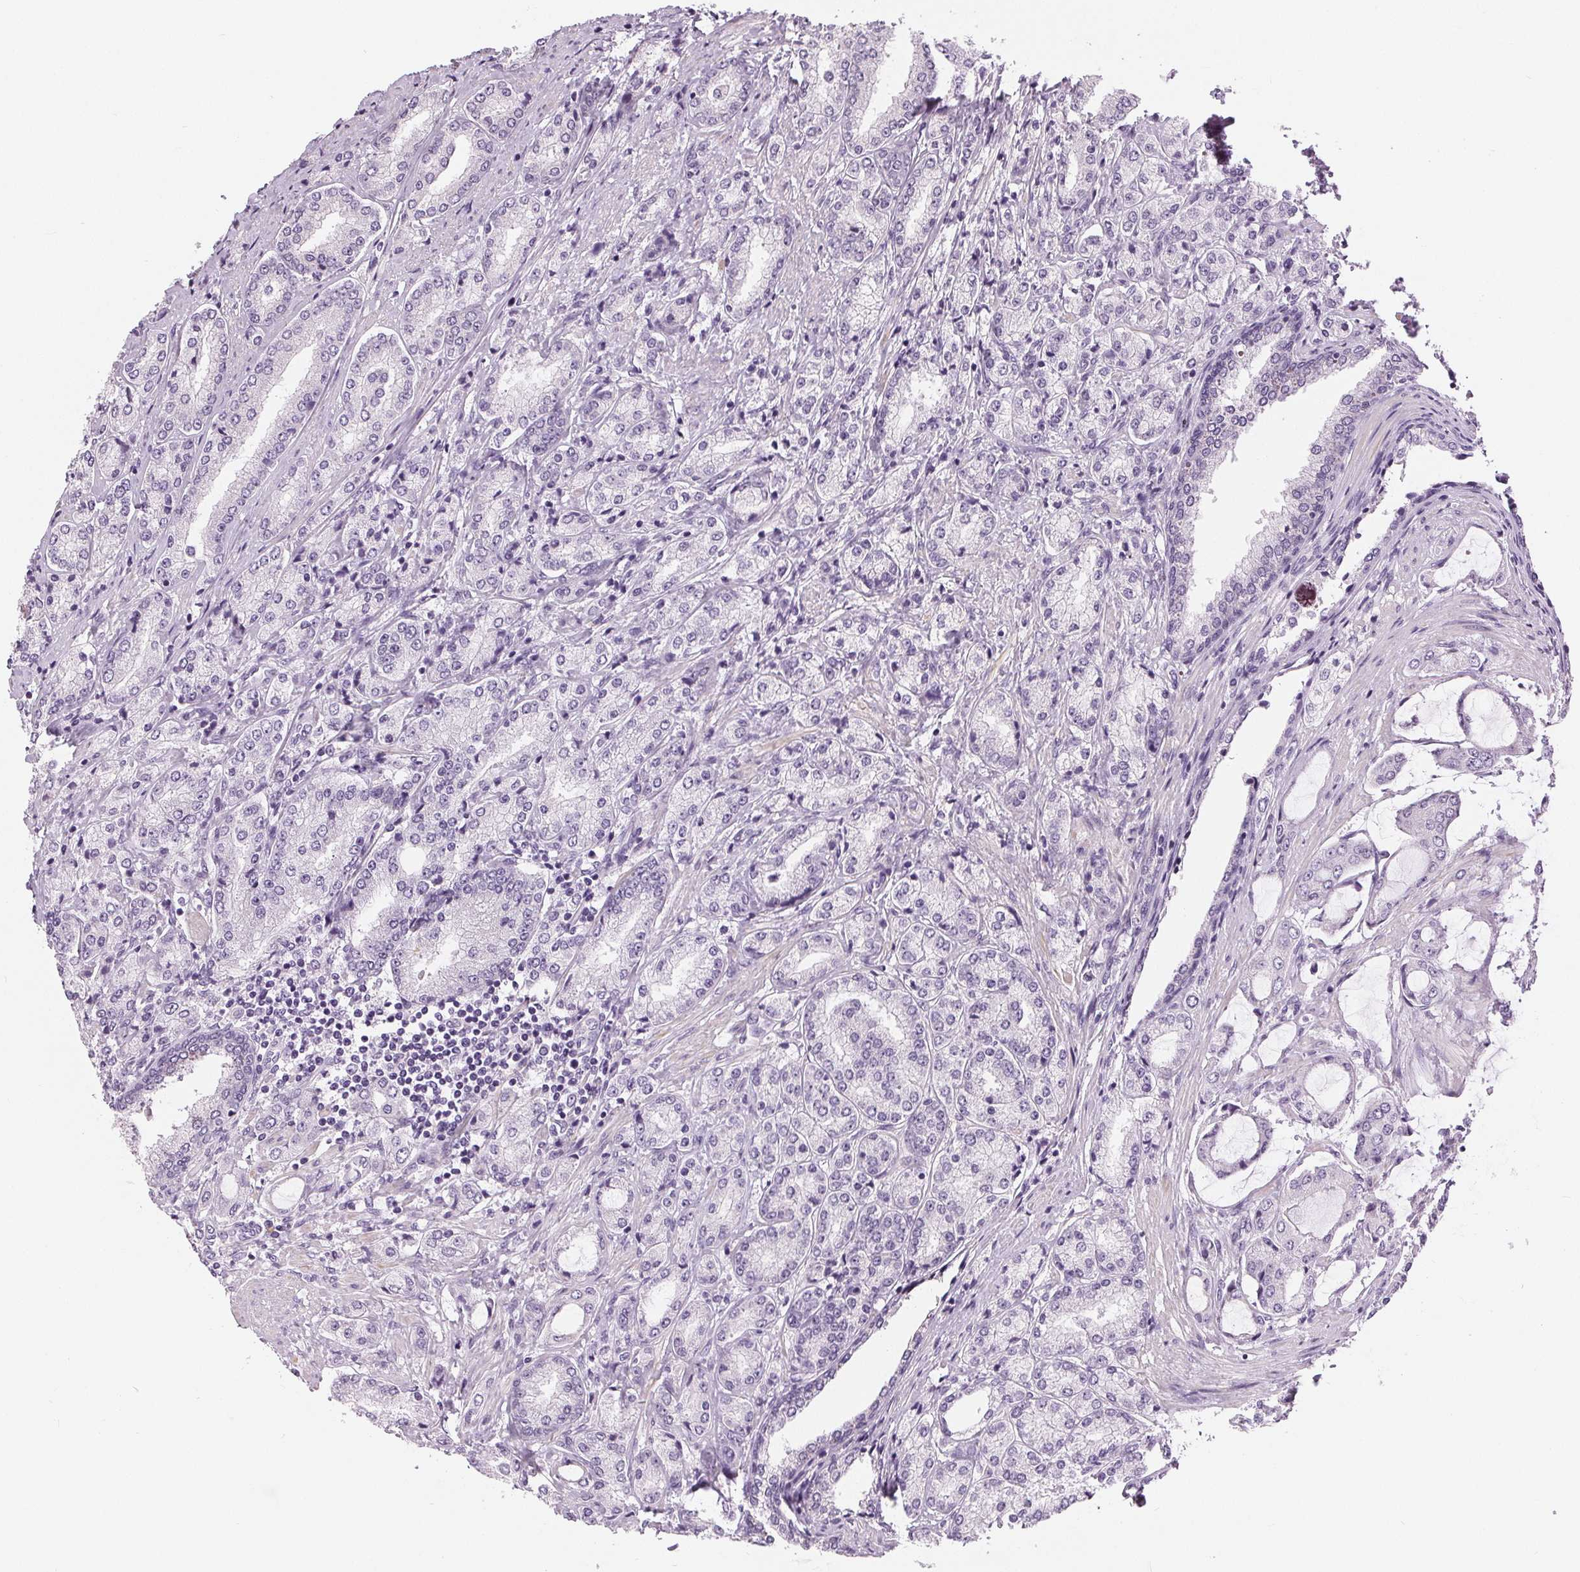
{"staining": {"intensity": "negative", "quantity": "none", "location": "none"}, "tissue": "prostate cancer", "cell_type": "Tumor cells", "image_type": "cancer", "snomed": [{"axis": "morphology", "description": "Adenocarcinoma, NOS"}, {"axis": "topography", "description": "Prostate"}], "caption": "Human adenocarcinoma (prostate) stained for a protein using immunohistochemistry displays no positivity in tumor cells.", "gene": "MISP", "patient": {"sex": "male", "age": 63}}